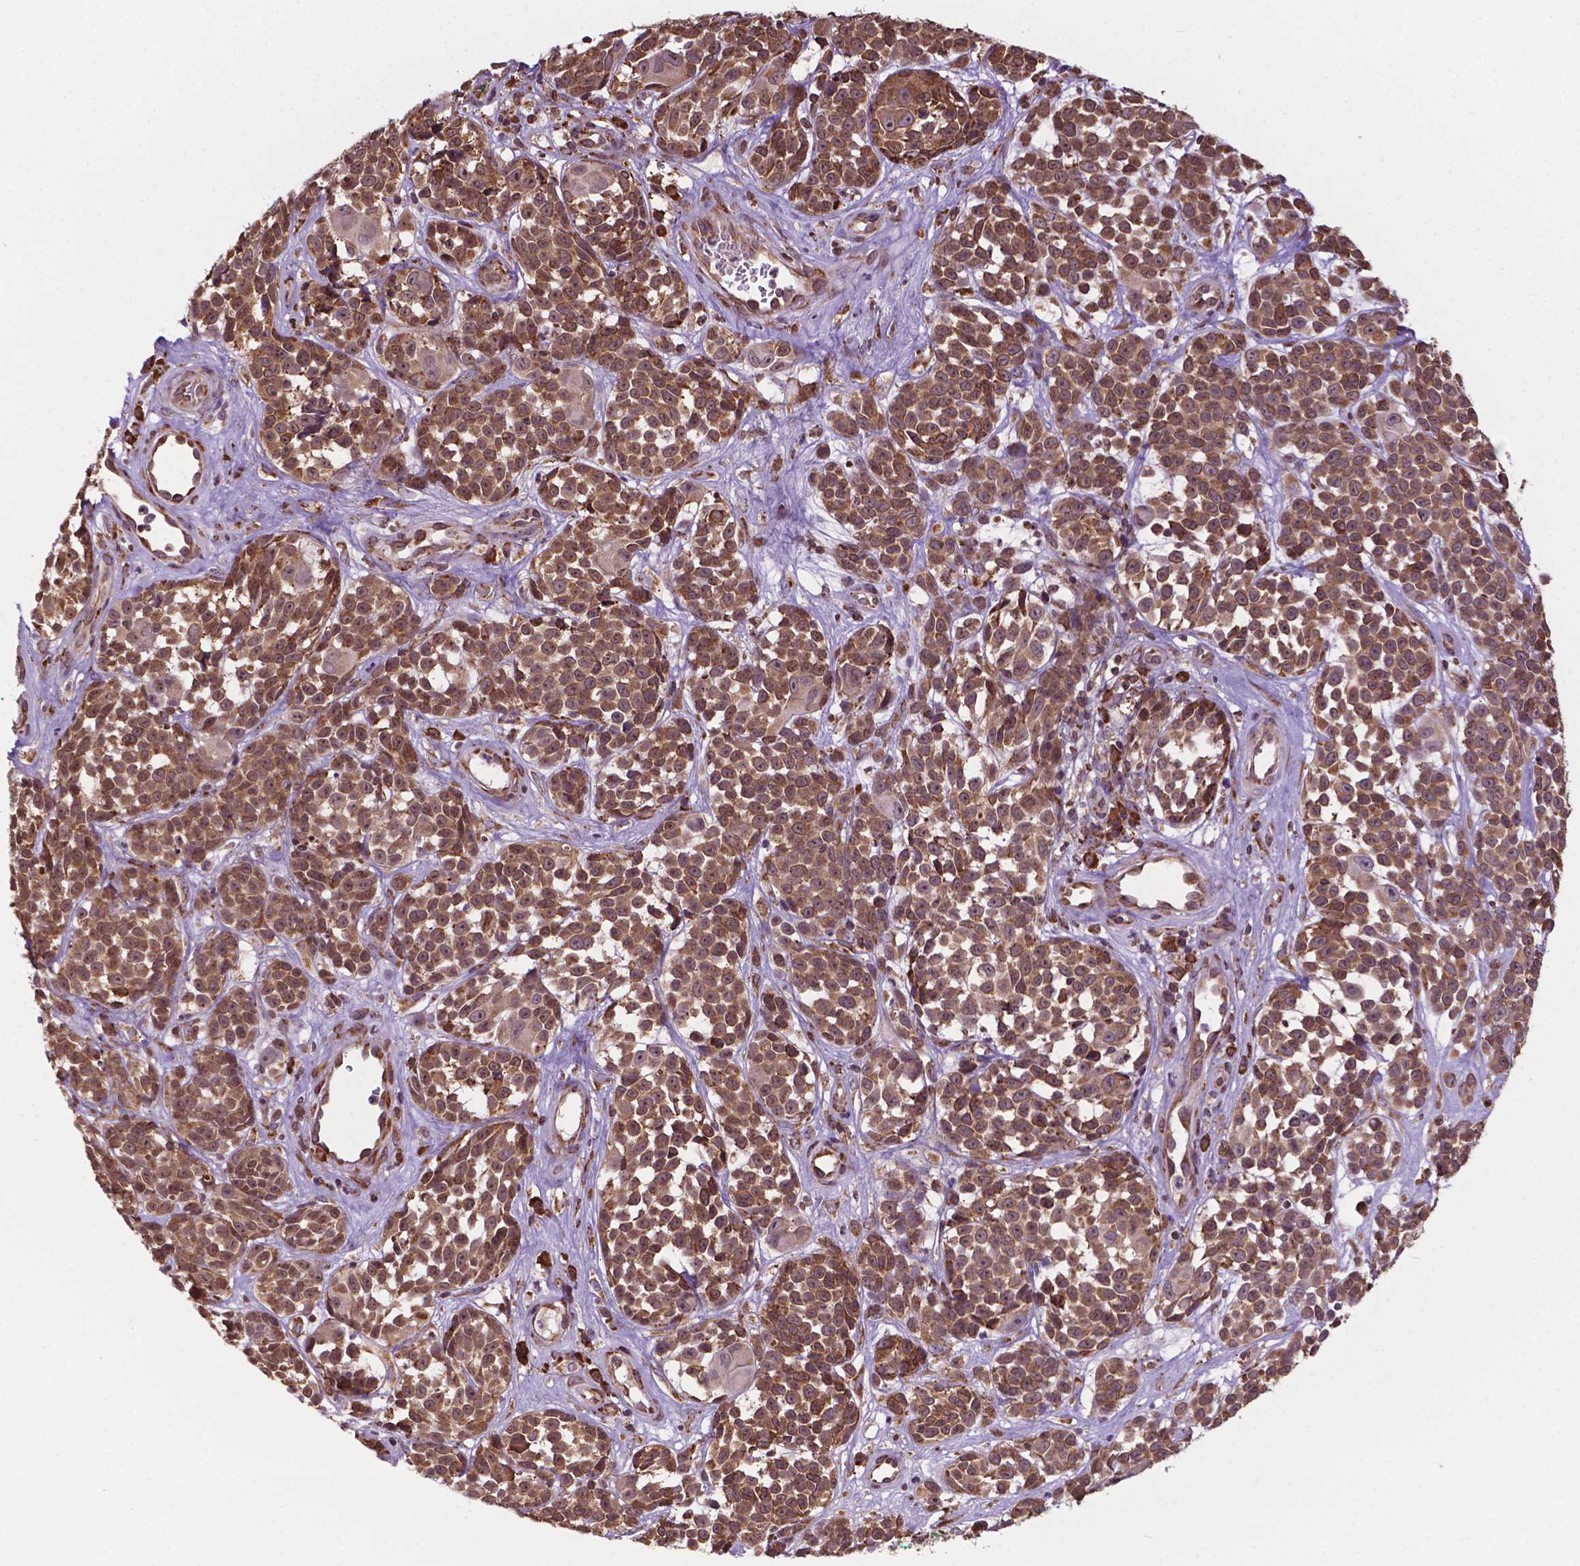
{"staining": {"intensity": "moderate", "quantity": "25%-75%", "location": "cytoplasmic/membranous,nuclear"}, "tissue": "melanoma", "cell_type": "Tumor cells", "image_type": "cancer", "snomed": [{"axis": "morphology", "description": "Malignant melanoma, NOS"}, {"axis": "topography", "description": "Skin"}], "caption": "Immunohistochemistry image of human malignant melanoma stained for a protein (brown), which reveals medium levels of moderate cytoplasmic/membranous and nuclear positivity in approximately 25%-75% of tumor cells.", "gene": "GANAB", "patient": {"sex": "female", "age": 88}}